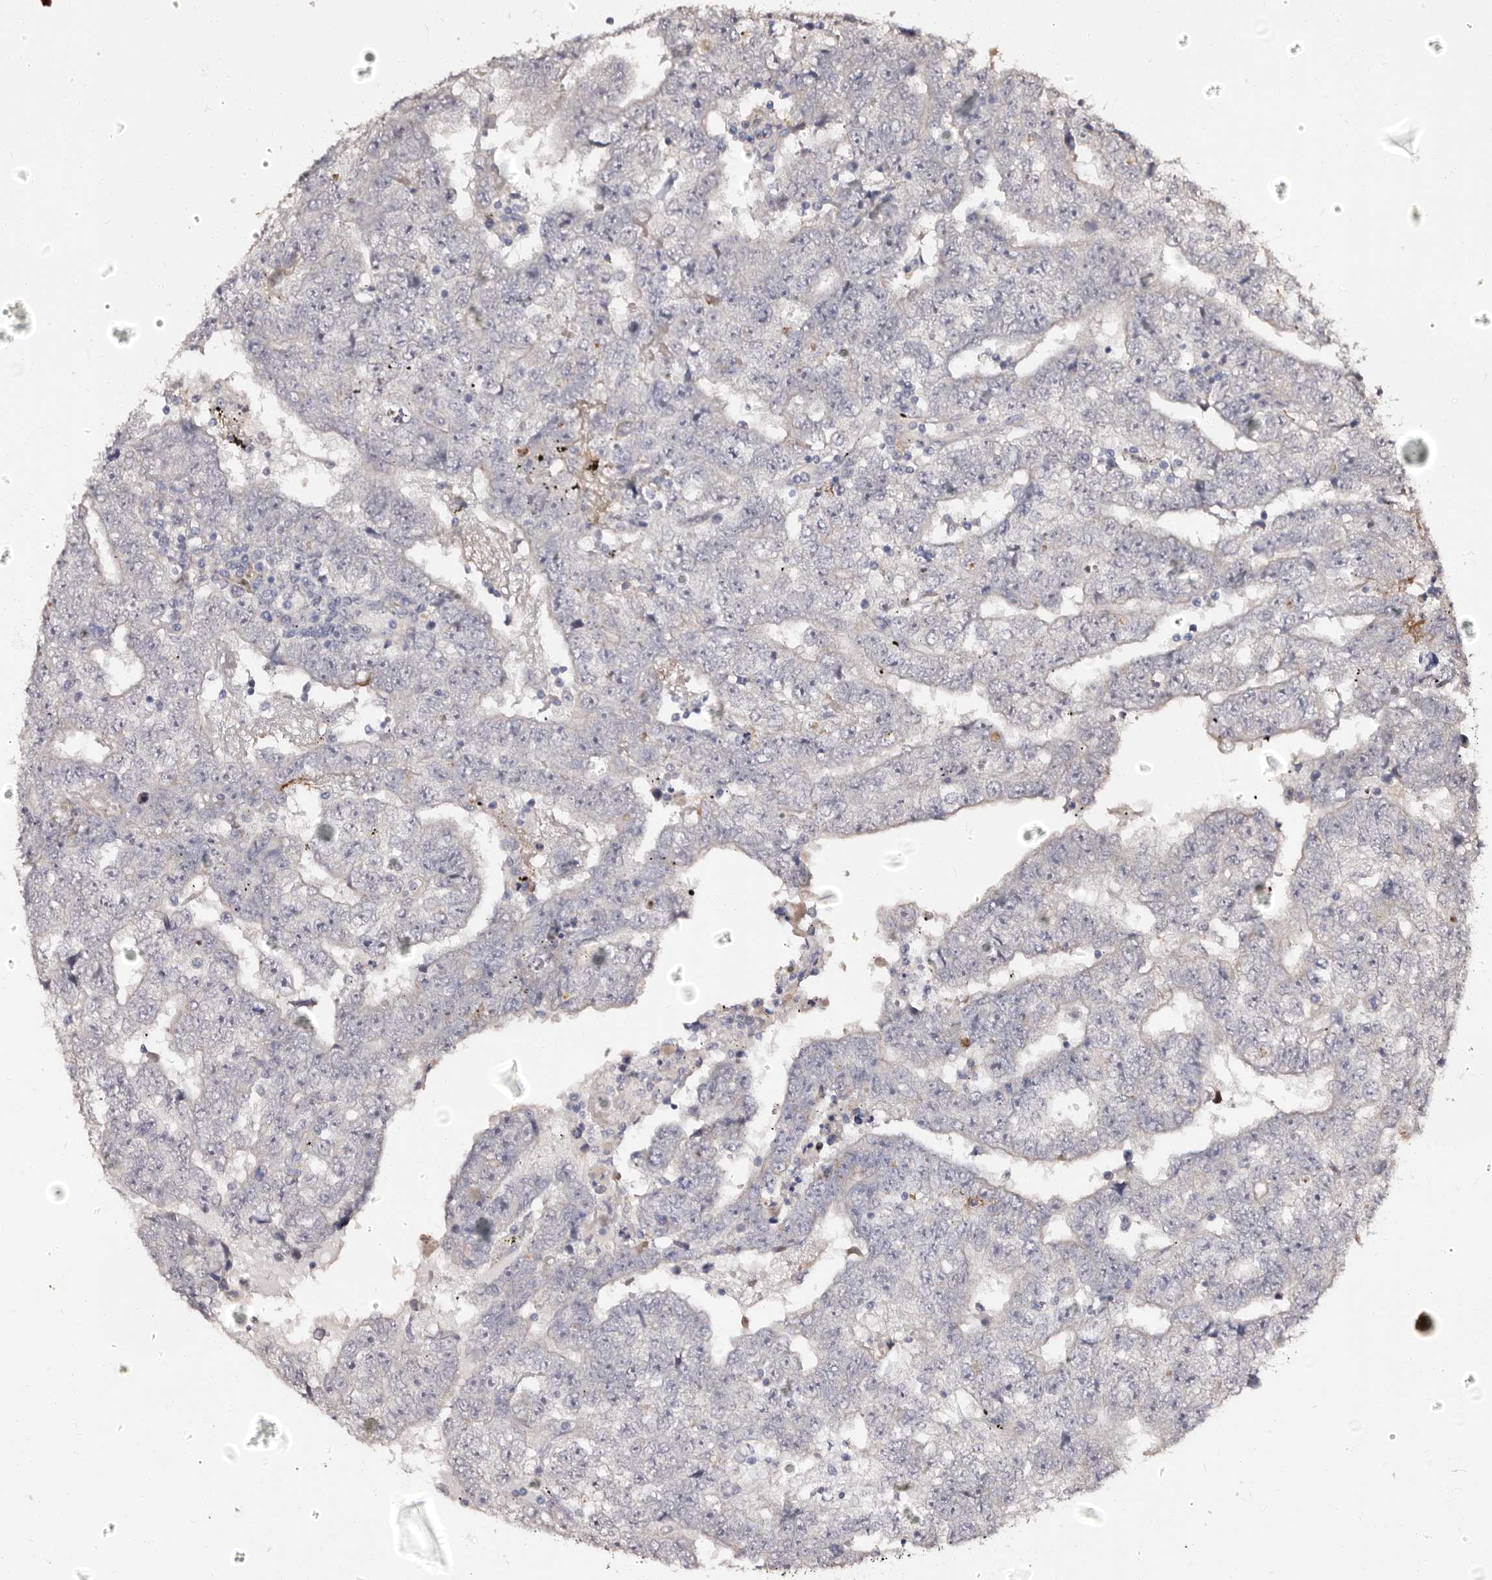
{"staining": {"intensity": "negative", "quantity": "none", "location": "none"}, "tissue": "testis cancer", "cell_type": "Tumor cells", "image_type": "cancer", "snomed": [{"axis": "morphology", "description": "Carcinoma, Embryonal, NOS"}, {"axis": "topography", "description": "Testis"}], "caption": "This is a image of immunohistochemistry staining of testis embryonal carcinoma, which shows no staining in tumor cells.", "gene": "PTAFR", "patient": {"sex": "male", "age": 25}}